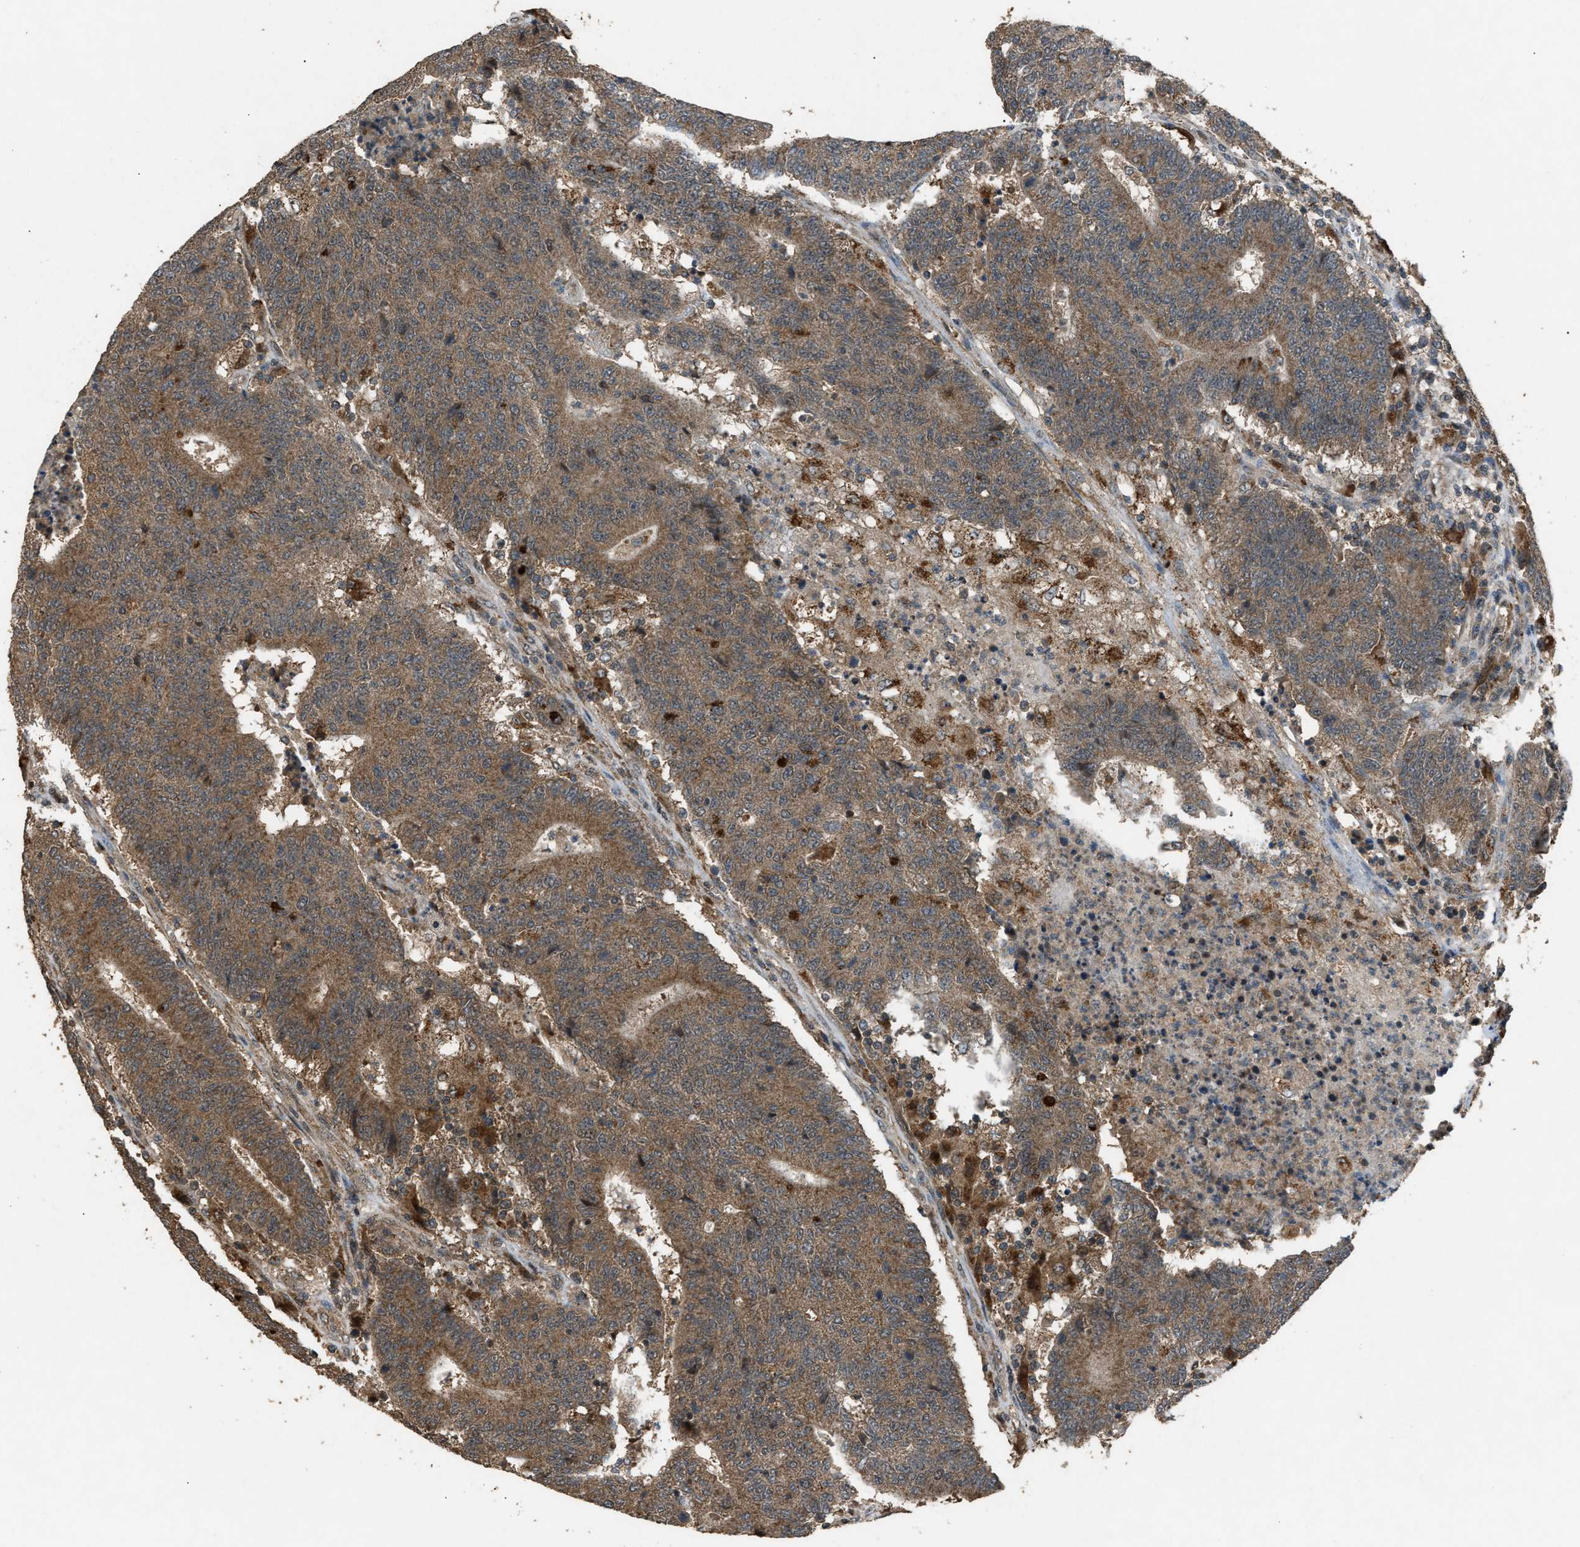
{"staining": {"intensity": "moderate", "quantity": ">75%", "location": "cytoplasmic/membranous"}, "tissue": "colorectal cancer", "cell_type": "Tumor cells", "image_type": "cancer", "snomed": [{"axis": "morphology", "description": "Normal tissue, NOS"}, {"axis": "morphology", "description": "Adenocarcinoma, NOS"}, {"axis": "topography", "description": "Colon"}], "caption": "This photomicrograph demonstrates immunohistochemistry (IHC) staining of adenocarcinoma (colorectal), with medium moderate cytoplasmic/membranous positivity in about >75% of tumor cells.", "gene": "PSMD1", "patient": {"sex": "female", "age": 75}}